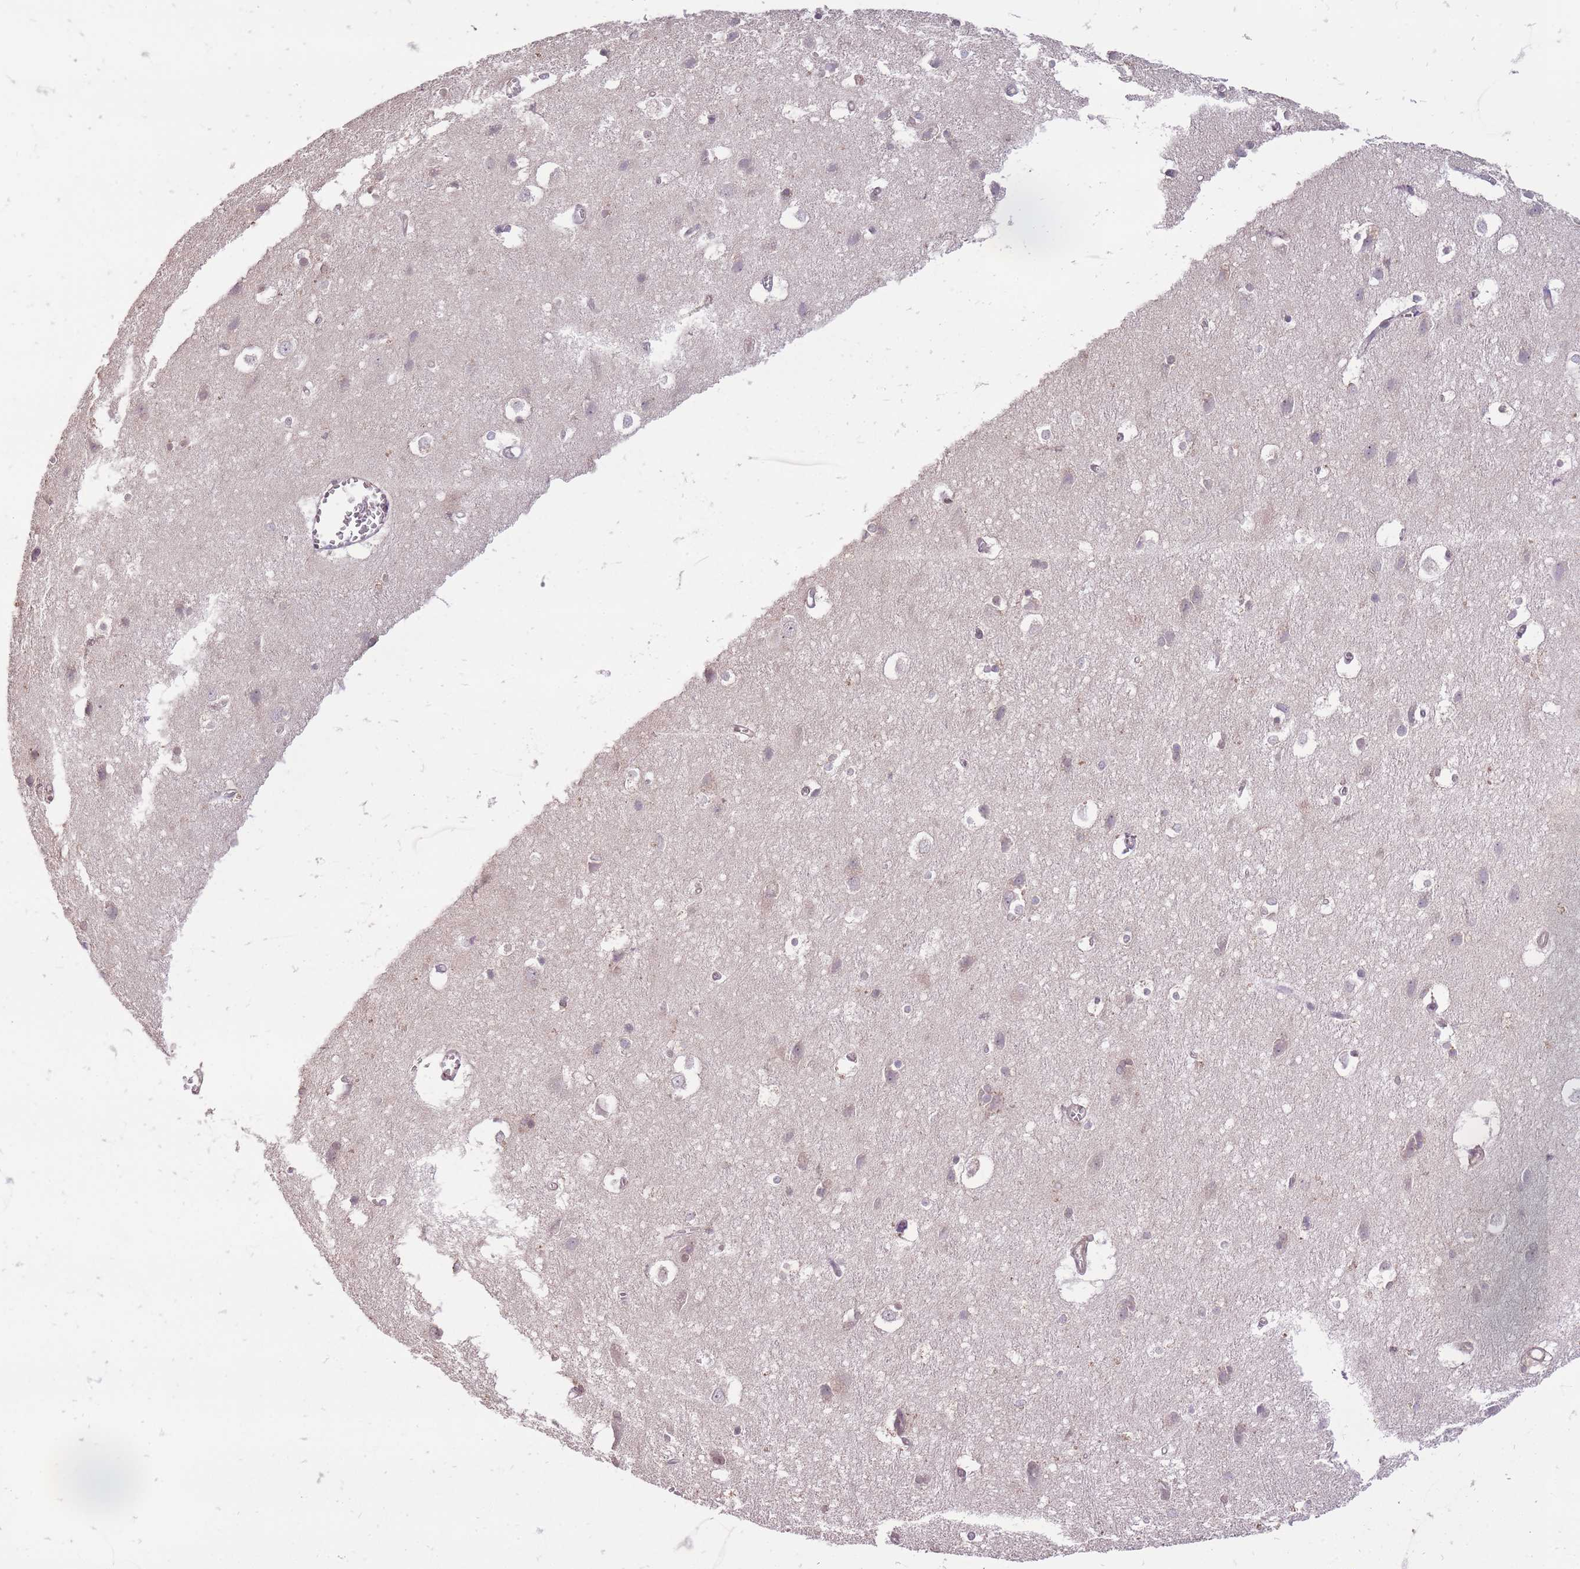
{"staining": {"intensity": "weak", "quantity": "25%-75%", "location": "cytoplasmic/membranous"}, "tissue": "cerebral cortex", "cell_type": "Endothelial cells", "image_type": "normal", "snomed": [{"axis": "morphology", "description": "Normal tissue, NOS"}, {"axis": "topography", "description": "Cerebral cortex"}], "caption": "Protein analysis of unremarkable cerebral cortex demonstrates weak cytoplasmic/membranous positivity in approximately 25%-75% of endothelial cells. Ihc stains the protein of interest in brown and the nuclei are stained blue.", "gene": "TET3", "patient": {"sex": "male", "age": 54}}